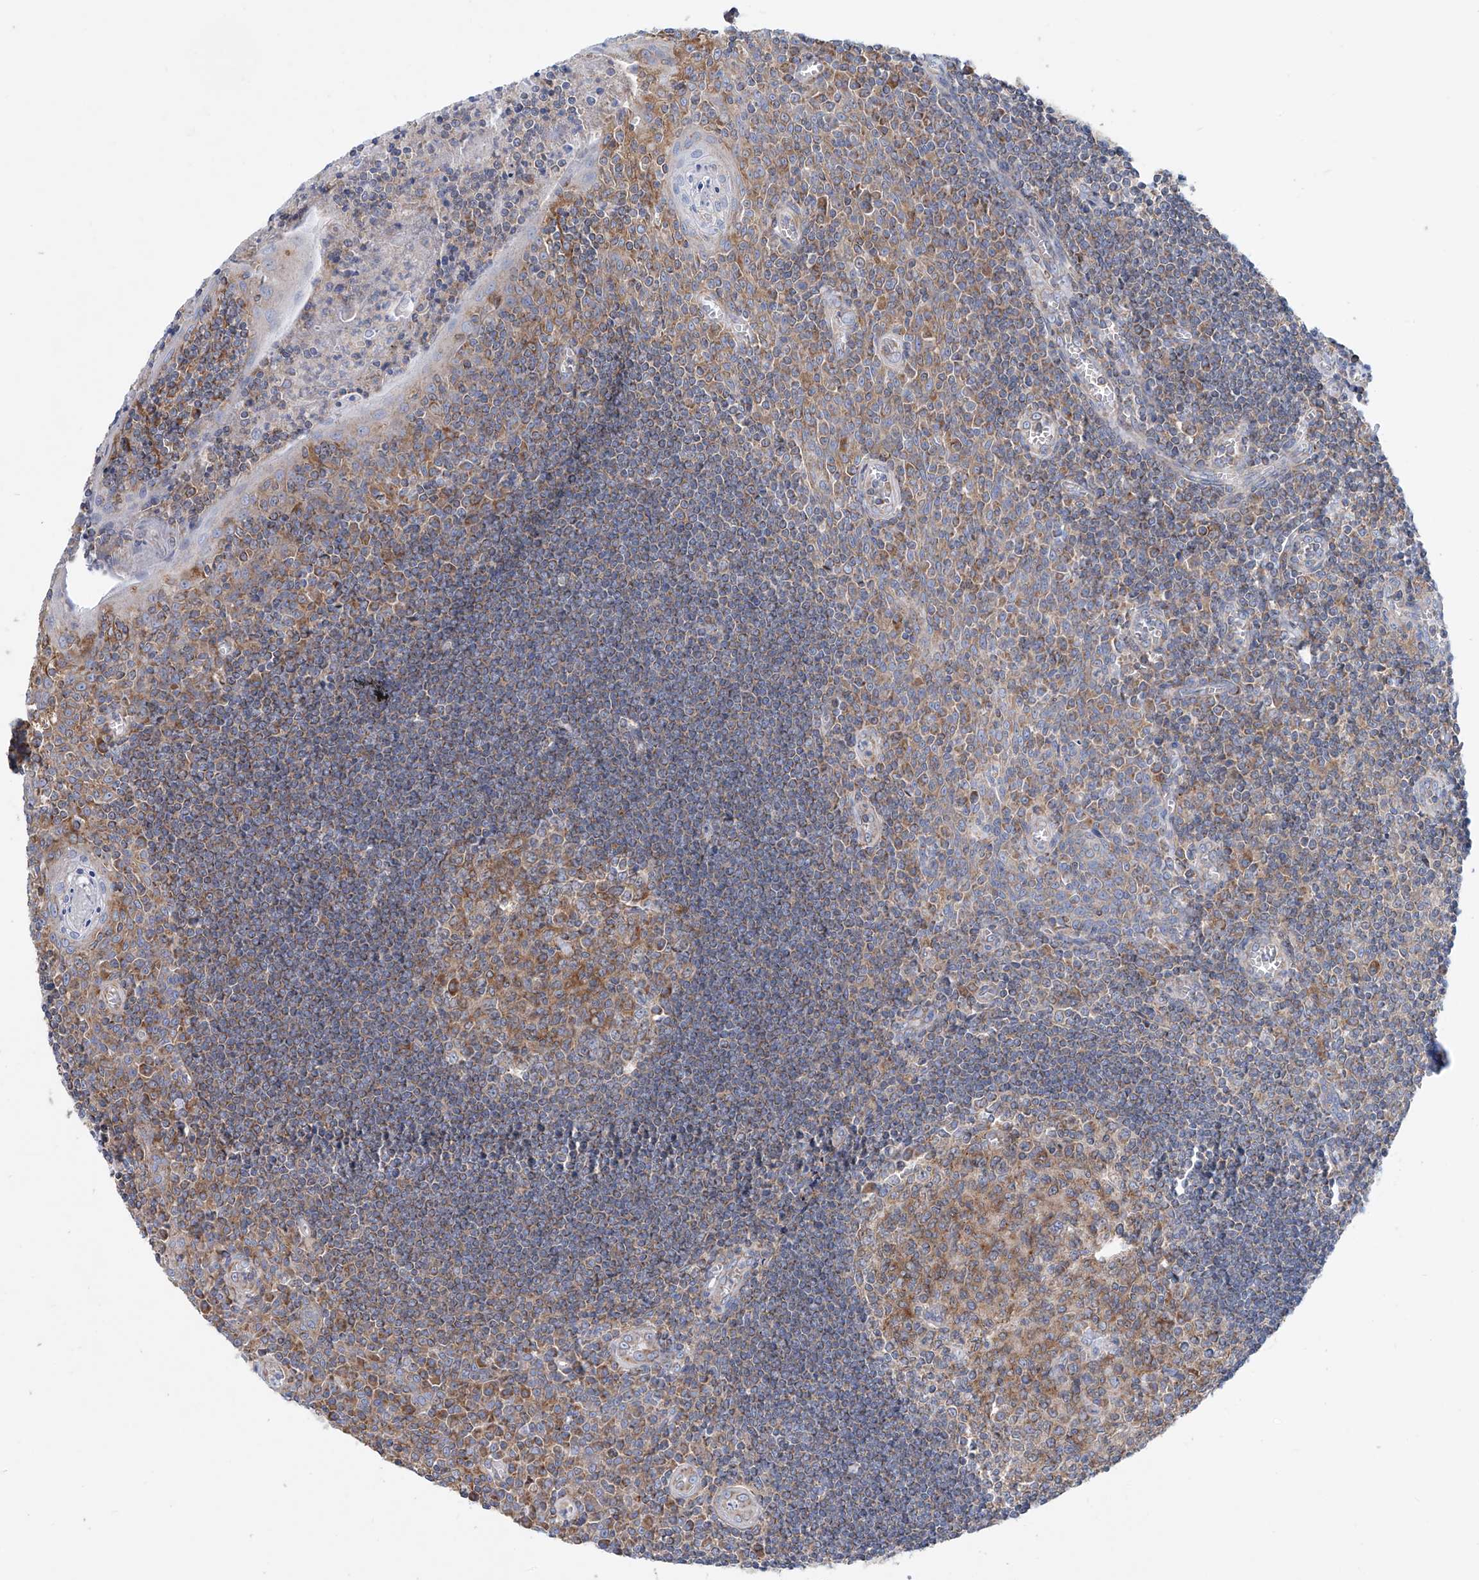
{"staining": {"intensity": "moderate", "quantity": "25%-75%", "location": "cytoplasmic/membranous"}, "tissue": "tonsil", "cell_type": "Germinal center cells", "image_type": "normal", "snomed": [{"axis": "morphology", "description": "Normal tissue, NOS"}, {"axis": "topography", "description": "Tonsil"}], "caption": "About 25%-75% of germinal center cells in benign human tonsil reveal moderate cytoplasmic/membranous protein positivity as visualized by brown immunohistochemical staining.", "gene": "MAD2L1", "patient": {"sex": "male", "age": 27}}